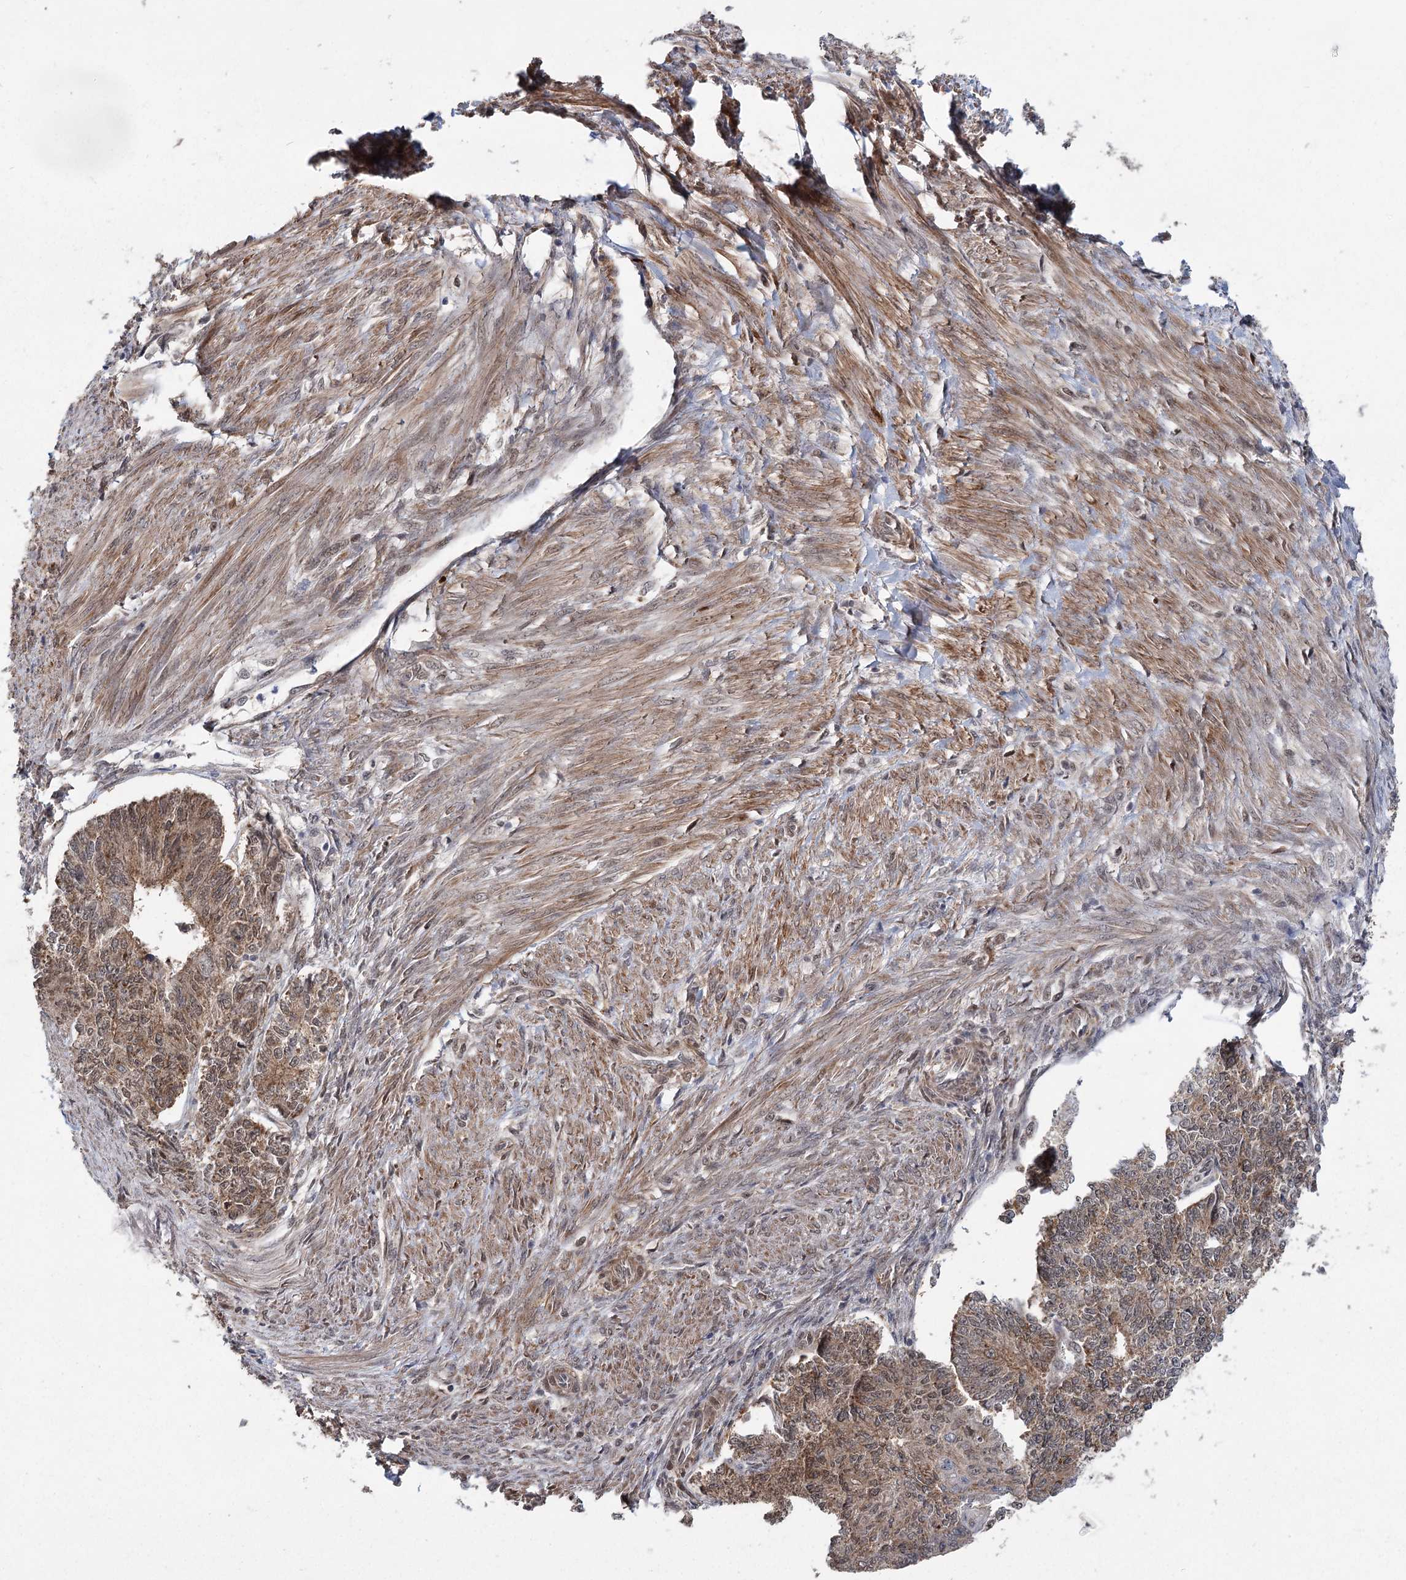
{"staining": {"intensity": "moderate", "quantity": ">75%", "location": "cytoplasmic/membranous"}, "tissue": "endometrial cancer", "cell_type": "Tumor cells", "image_type": "cancer", "snomed": [{"axis": "morphology", "description": "Adenocarcinoma, NOS"}, {"axis": "topography", "description": "Endometrium"}], "caption": "Protein expression by immunohistochemistry exhibits moderate cytoplasmic/membranous expression in about >75% of tumor cells in endometrial cancer. (DAB IHC with brightfield microscopy, high magnification).", "gene": "ZCCHC24", "patient": {"sex": "female", "age": 32}}